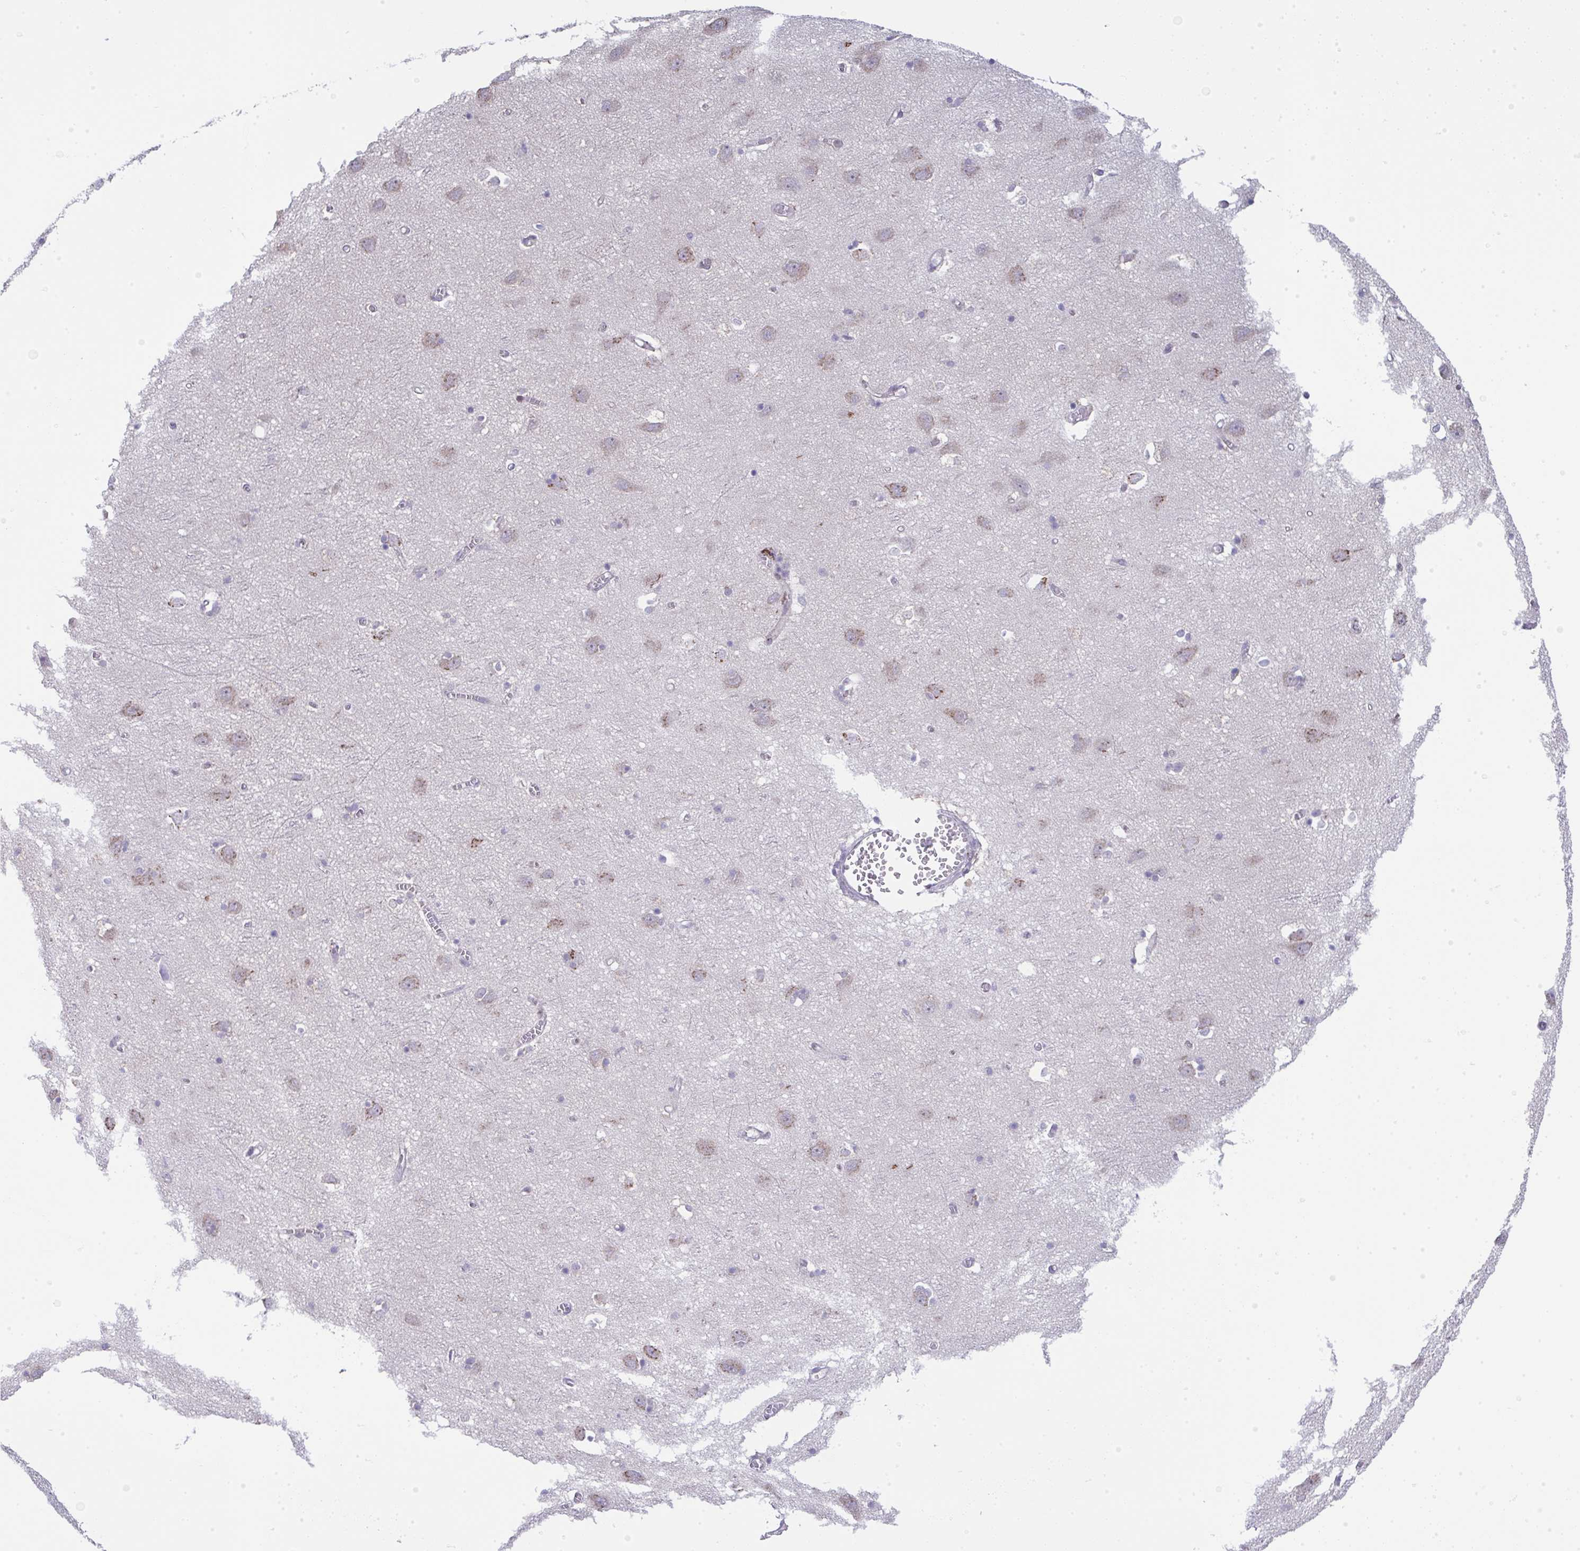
{"staining": {"intensity": "negative", "quantity": "none", "location": "none"}, "tissue": "cerebral cortex", "cell_type": "Endothelial cells", "image_type": "normal", "snomed": [{"axis": "morphology", "description": "Normal tissue, NOS"}, {"axis": "topography", "description": "Cerebral cortex"}], "caption": "High power microscopy micrograph of an immunohistochemistry micrograph of unremarkable cerebral cortex, revealing no significant staining in endothelial cells.", "gene": "GALNT16", "patient": {"sex": "male", "age": 70}}